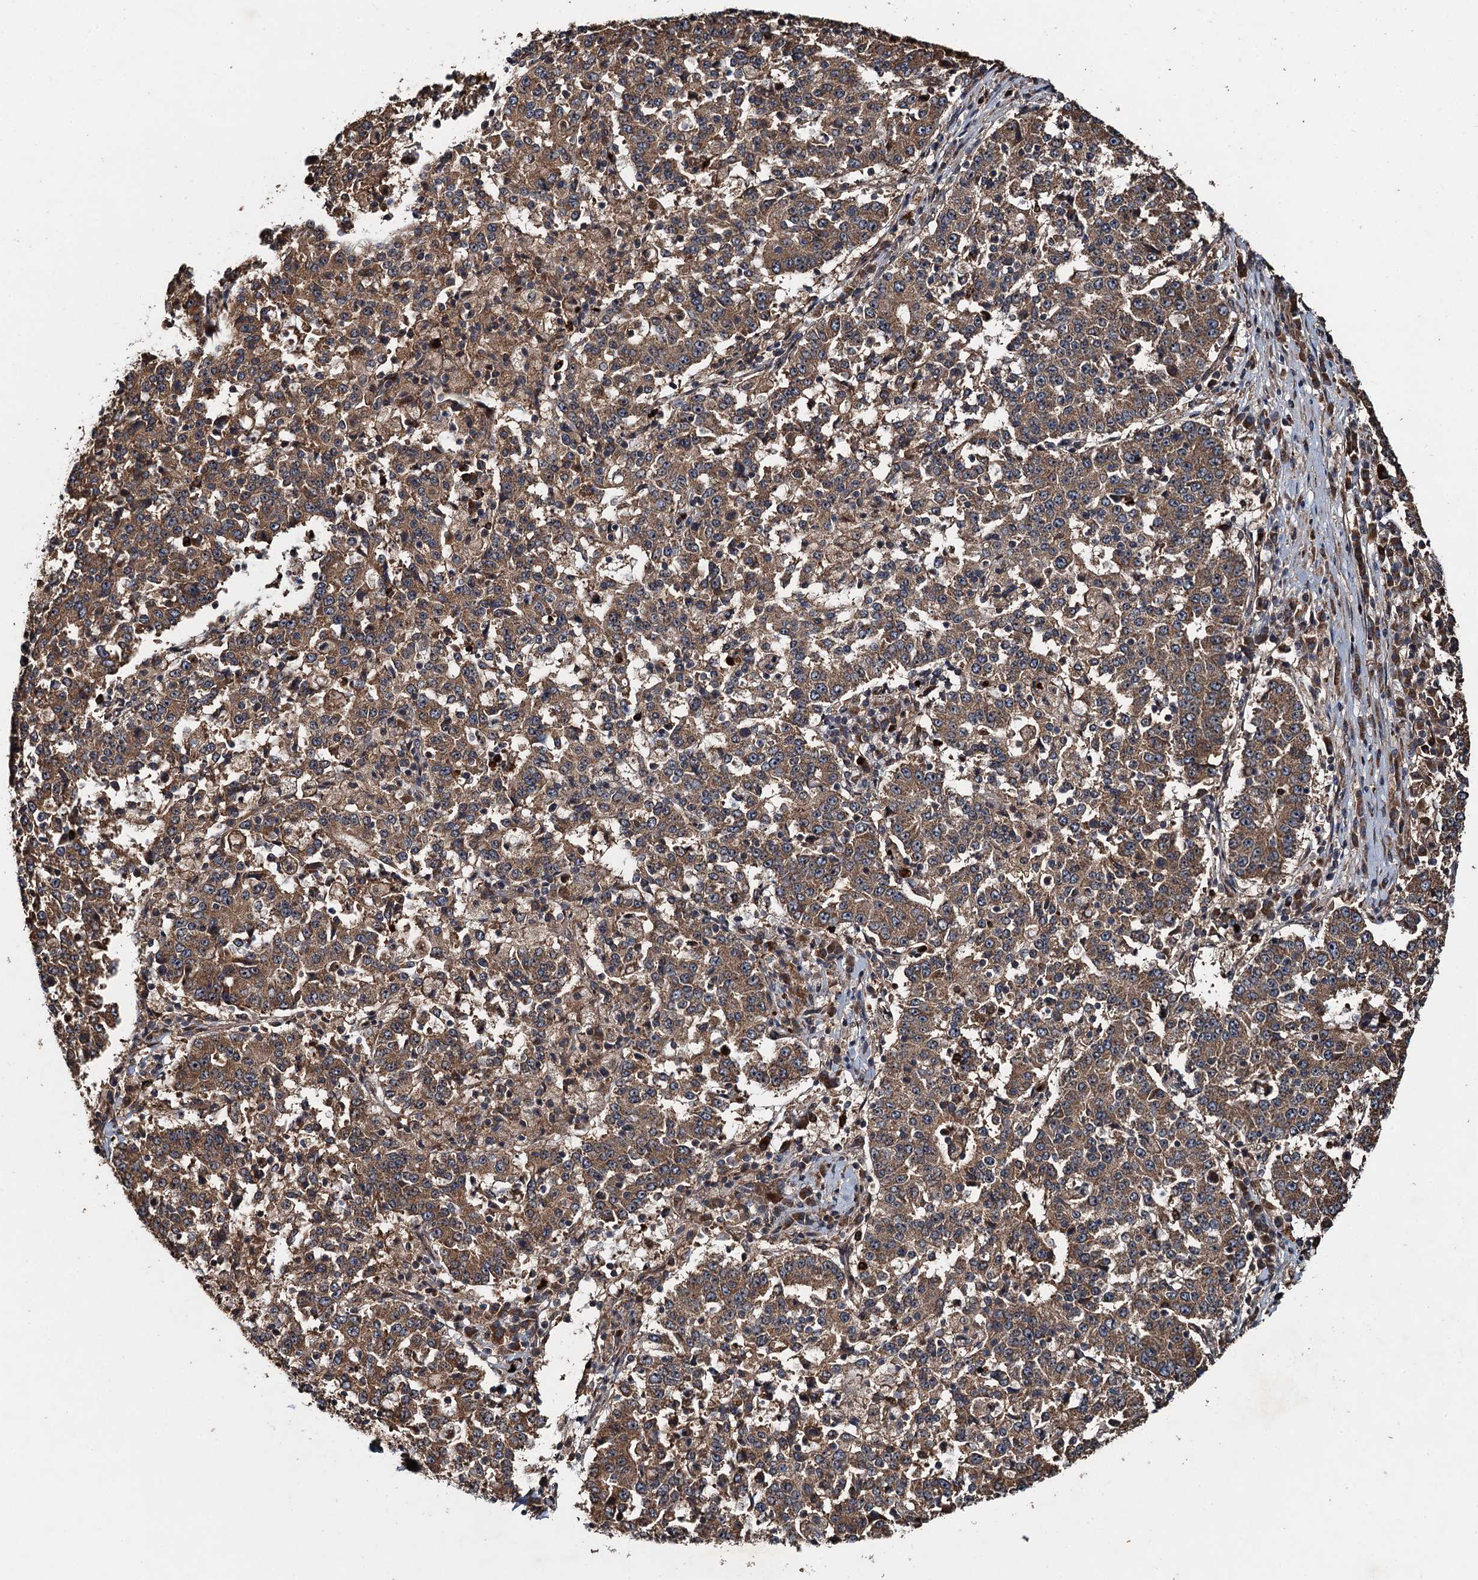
{"staining": {"intensity": "moderate", "quantity": ">75%", "location": "cytoplasmic/membranous"}, "tissue": "stomach cancer", "cell_type": "Tumor cells", "image_type": "cancer", "snomed": [{"axis": "morphology", "description": "Adenocarcinoma, NOS"}, {"axis": "topography", "description": "Stomach"}], "caption": "Immunohistochemical staining of human stomach adenocarcinoma displays moderate cytoplasmic/membranous protein positivity in about >75% of tumor cells.", "gene": "SNX32", "patient": {"sex": "male", "age": 59}}